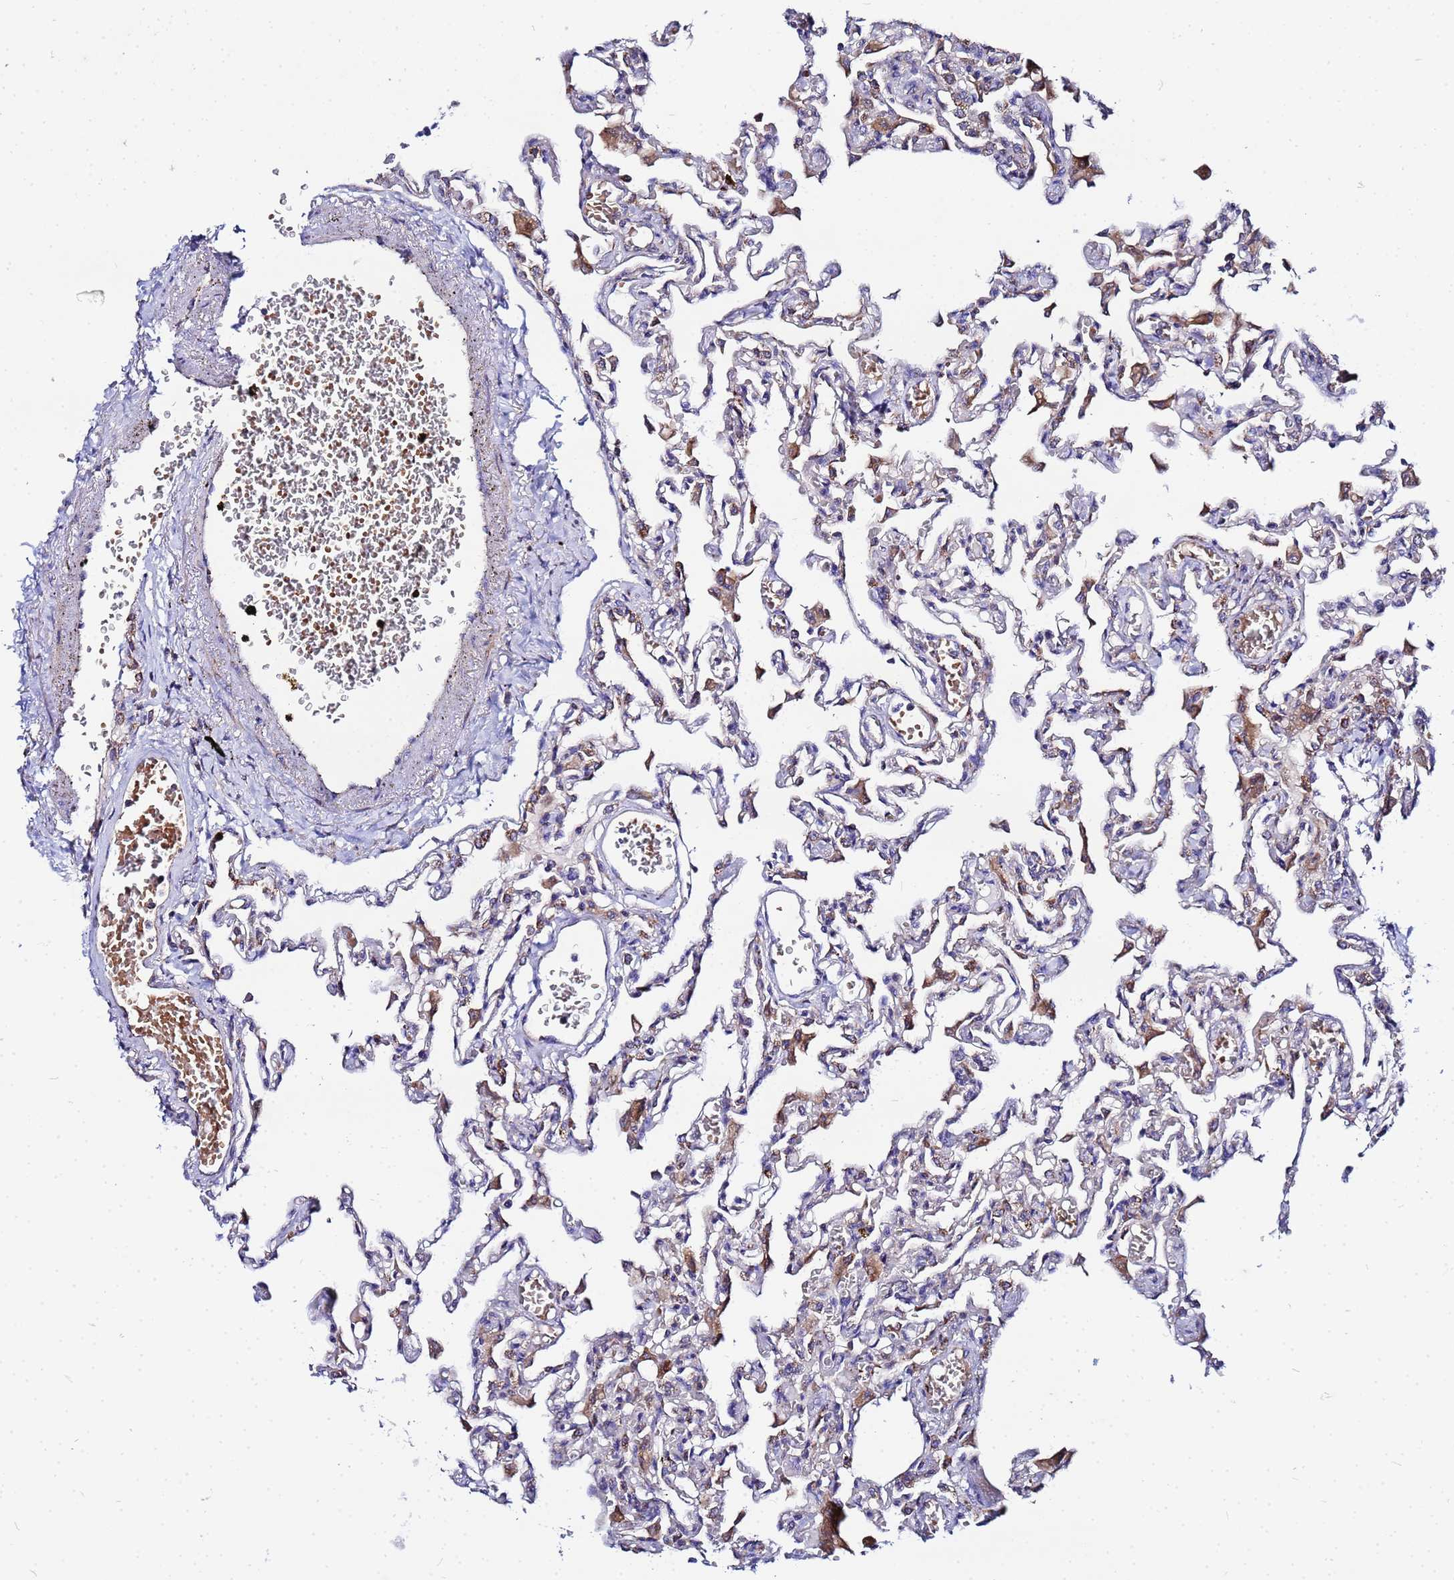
{"staining": {"intensity": "moderate", "quantity": "<25%", "location": "cytoplasmic/membranous"}, "tissue": "lung", "cell_type": "Alveolar cells", "image_type": "normal", "snomed": [{"axis": "morphology", "description": "Normal tissue, NOS"}, {"axis": "topography", "description": "Bronchus"}, {"axis": "topography", "description": "Lung"}], "caption": "Protein analysis of benign lung exhibits moderate cytoplasmic/membranous staining in about <25% of alveolar cells.", "gene": "FAHD2A", "patient": {"sex": "female", "age": 49}}